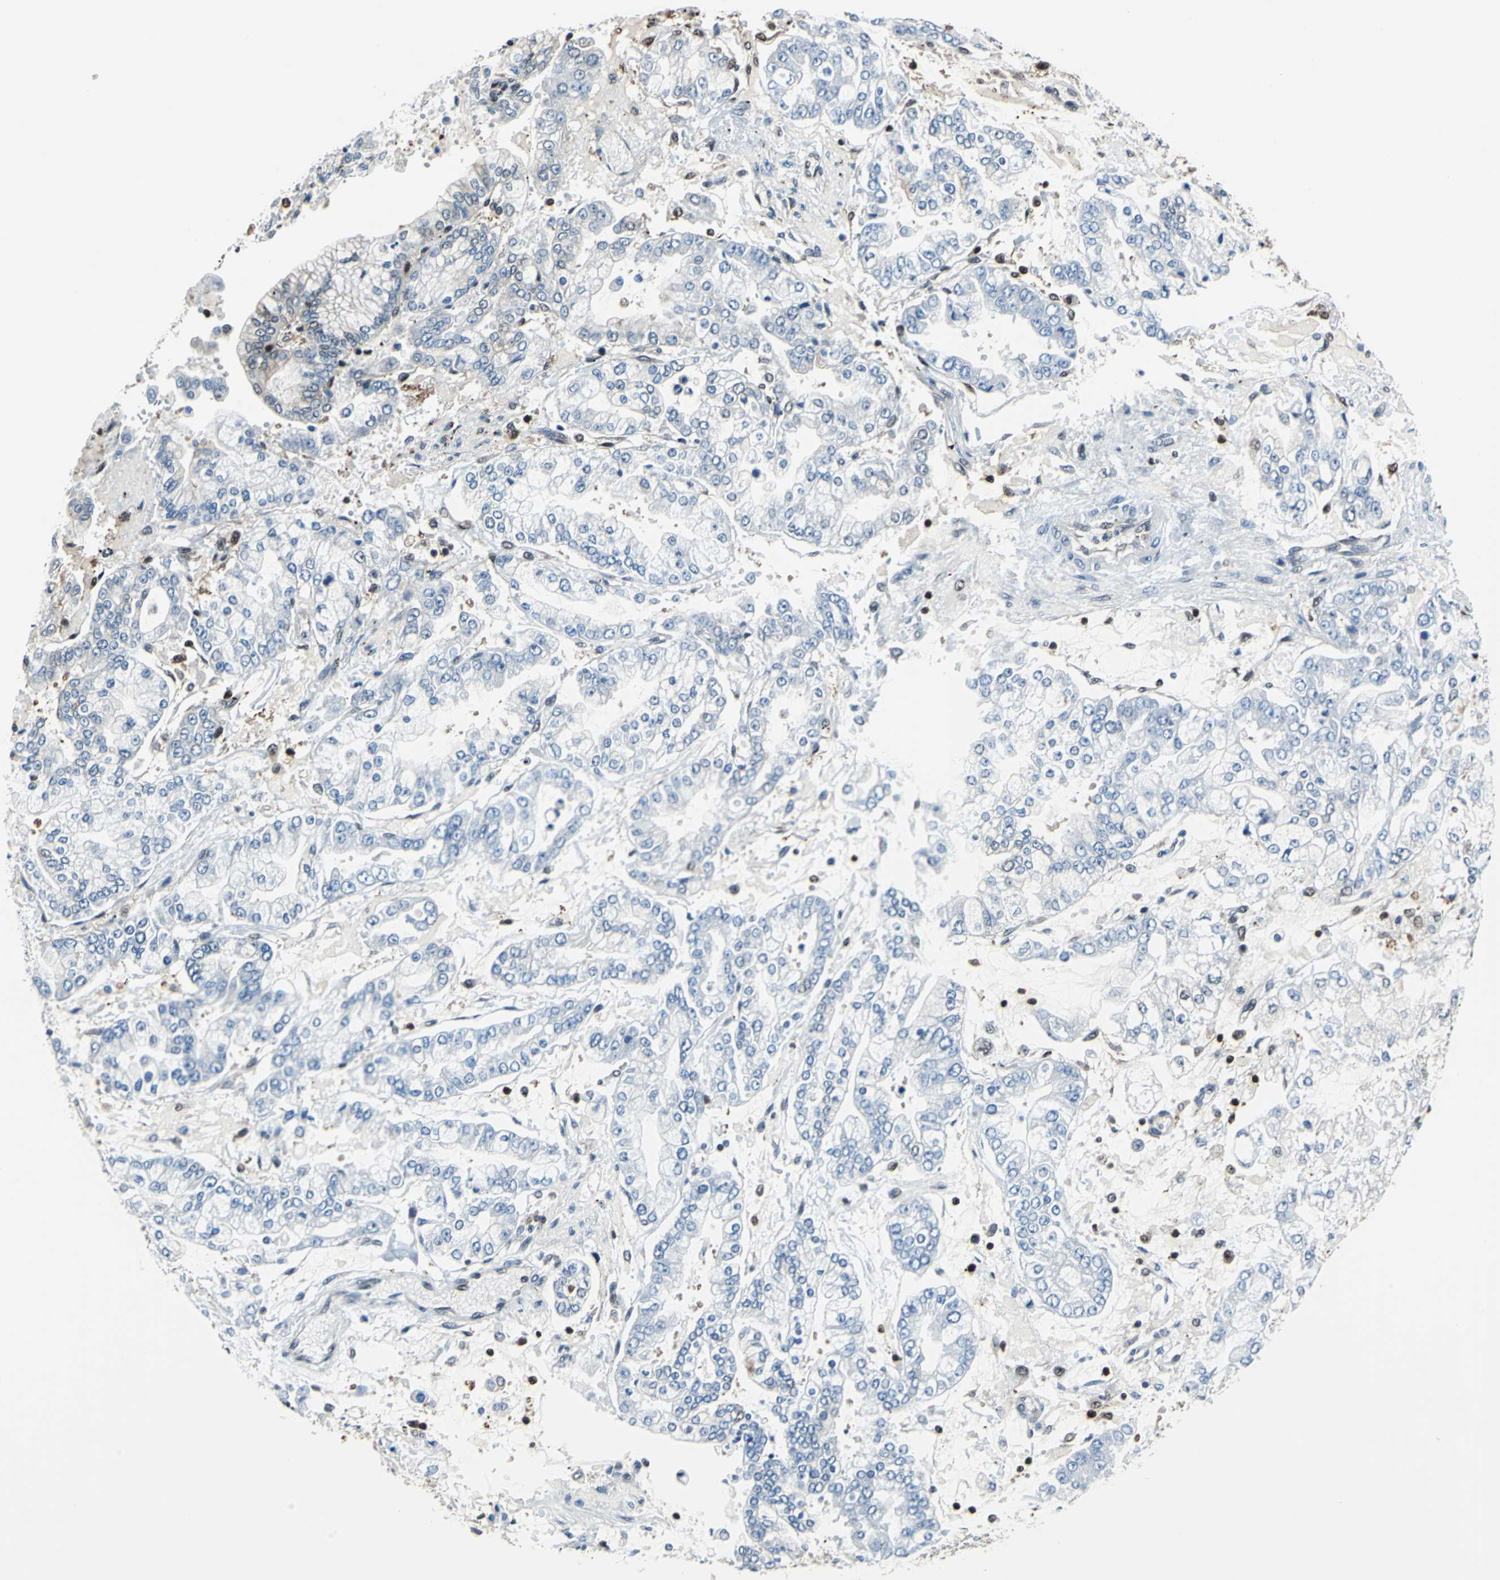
{"staining": {"intensity": "negative", "quantity": "none", "location": "none"}, "tissue": "stomach cancer", "cell_type": "Tumor cells", "image_type": "cancer", "snomed": [{"axis": "morphology", "description": "Adenocarcinoma, NOS"}, {"axis": "topography", "description": "Stomach"}], "caption": "IHC micrograph of neoplastic tissue: stomach adenocarcinoma stained with DAB demonstrates no significant protein positivity in tumor cells. (DAB immunohistochemistry with hematoxylin counter stain).", "gene": "PSME1", "patient": {"sex": "male", "age": 76}}